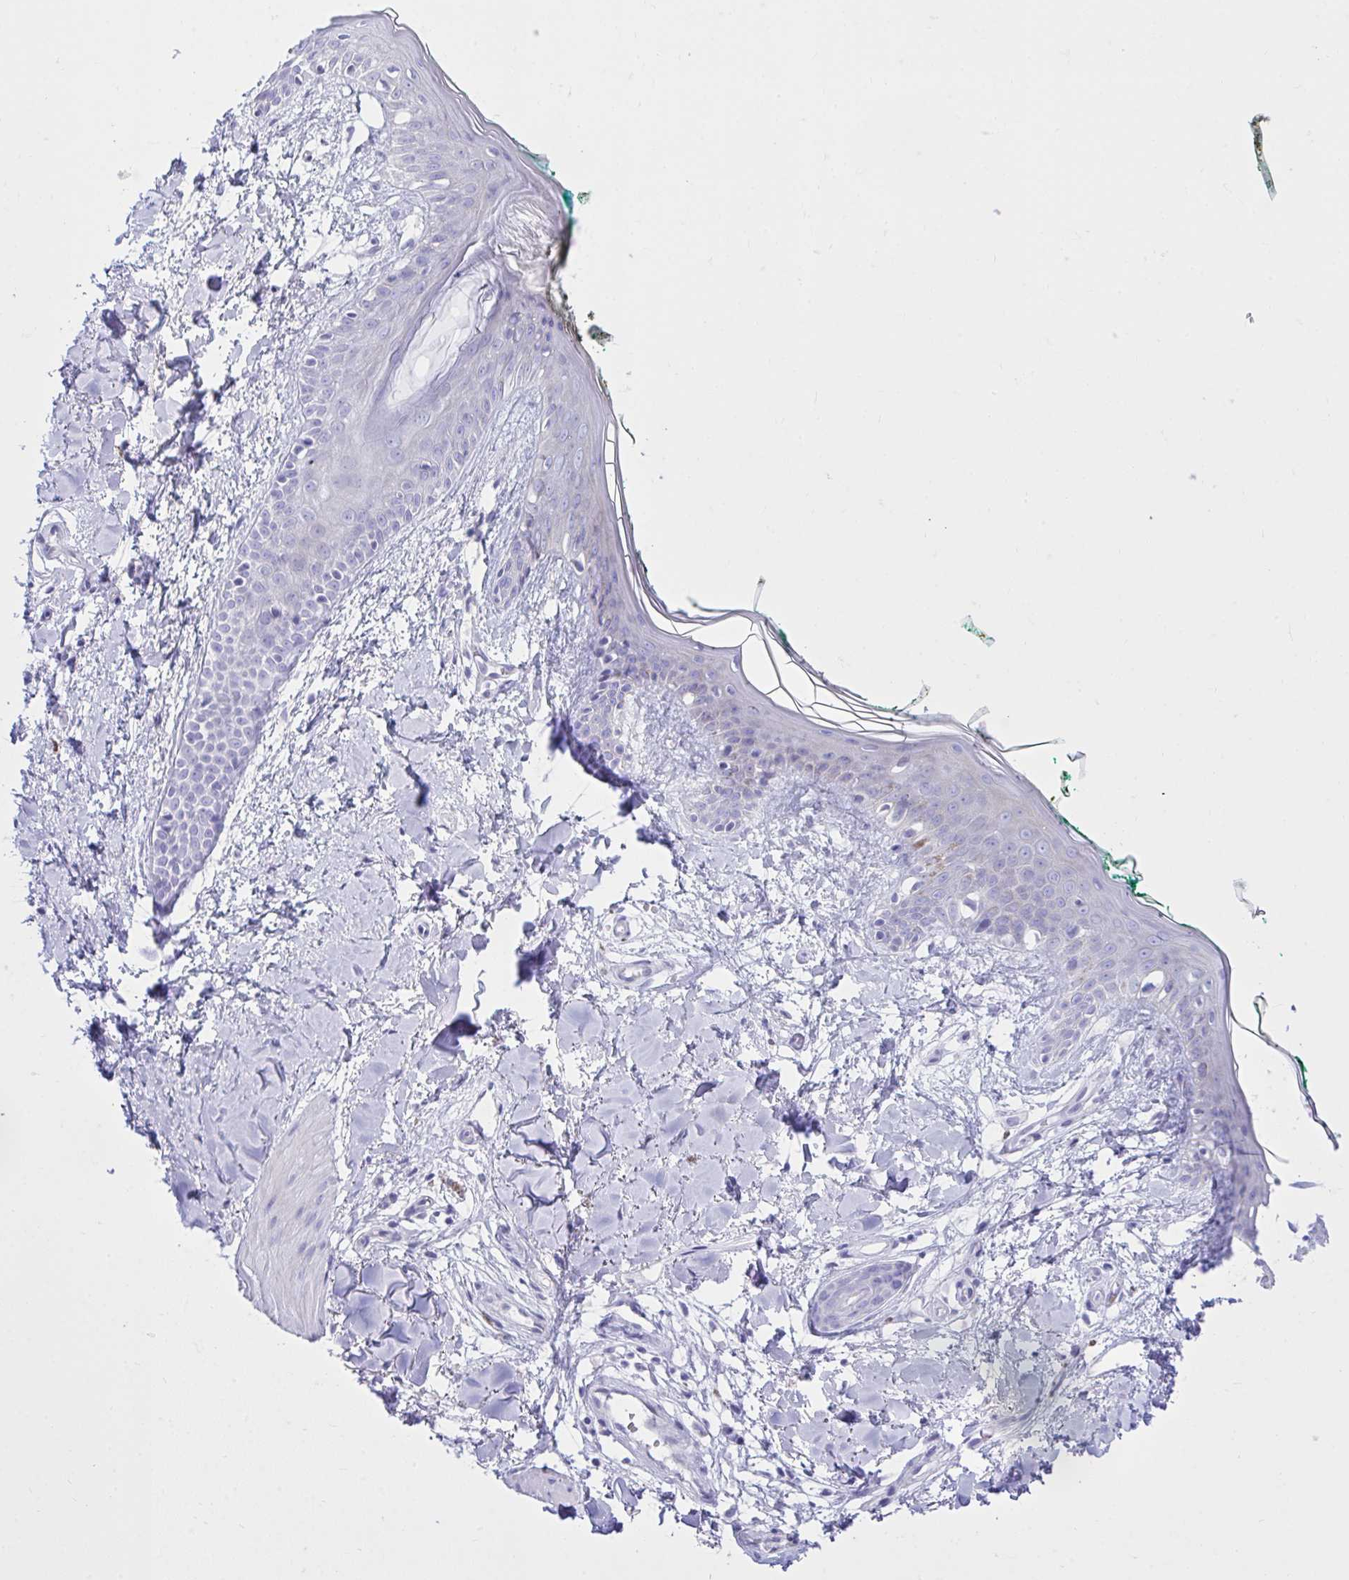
{"staining": {"intensity": "negative", "quantity": "none", "location": "none"}, "tissue": "skin", "cell_type": "Fibroblasts", "image_type": "normal", "snomed": [{"axis": "morphology", "description": "Normal tissue, NOS"}, {"axis": "topography", "description": "Skin"}], "caption": "Immunohistochemistry of benign human skin reveals no expression in fibroblasts. (Brightfield microscopy of DAB (3,3'-diaminobenzidine) IHC at high magnification).", "gene": "PLEKHH1", "patient": {"sex": "female", "age": 34}}